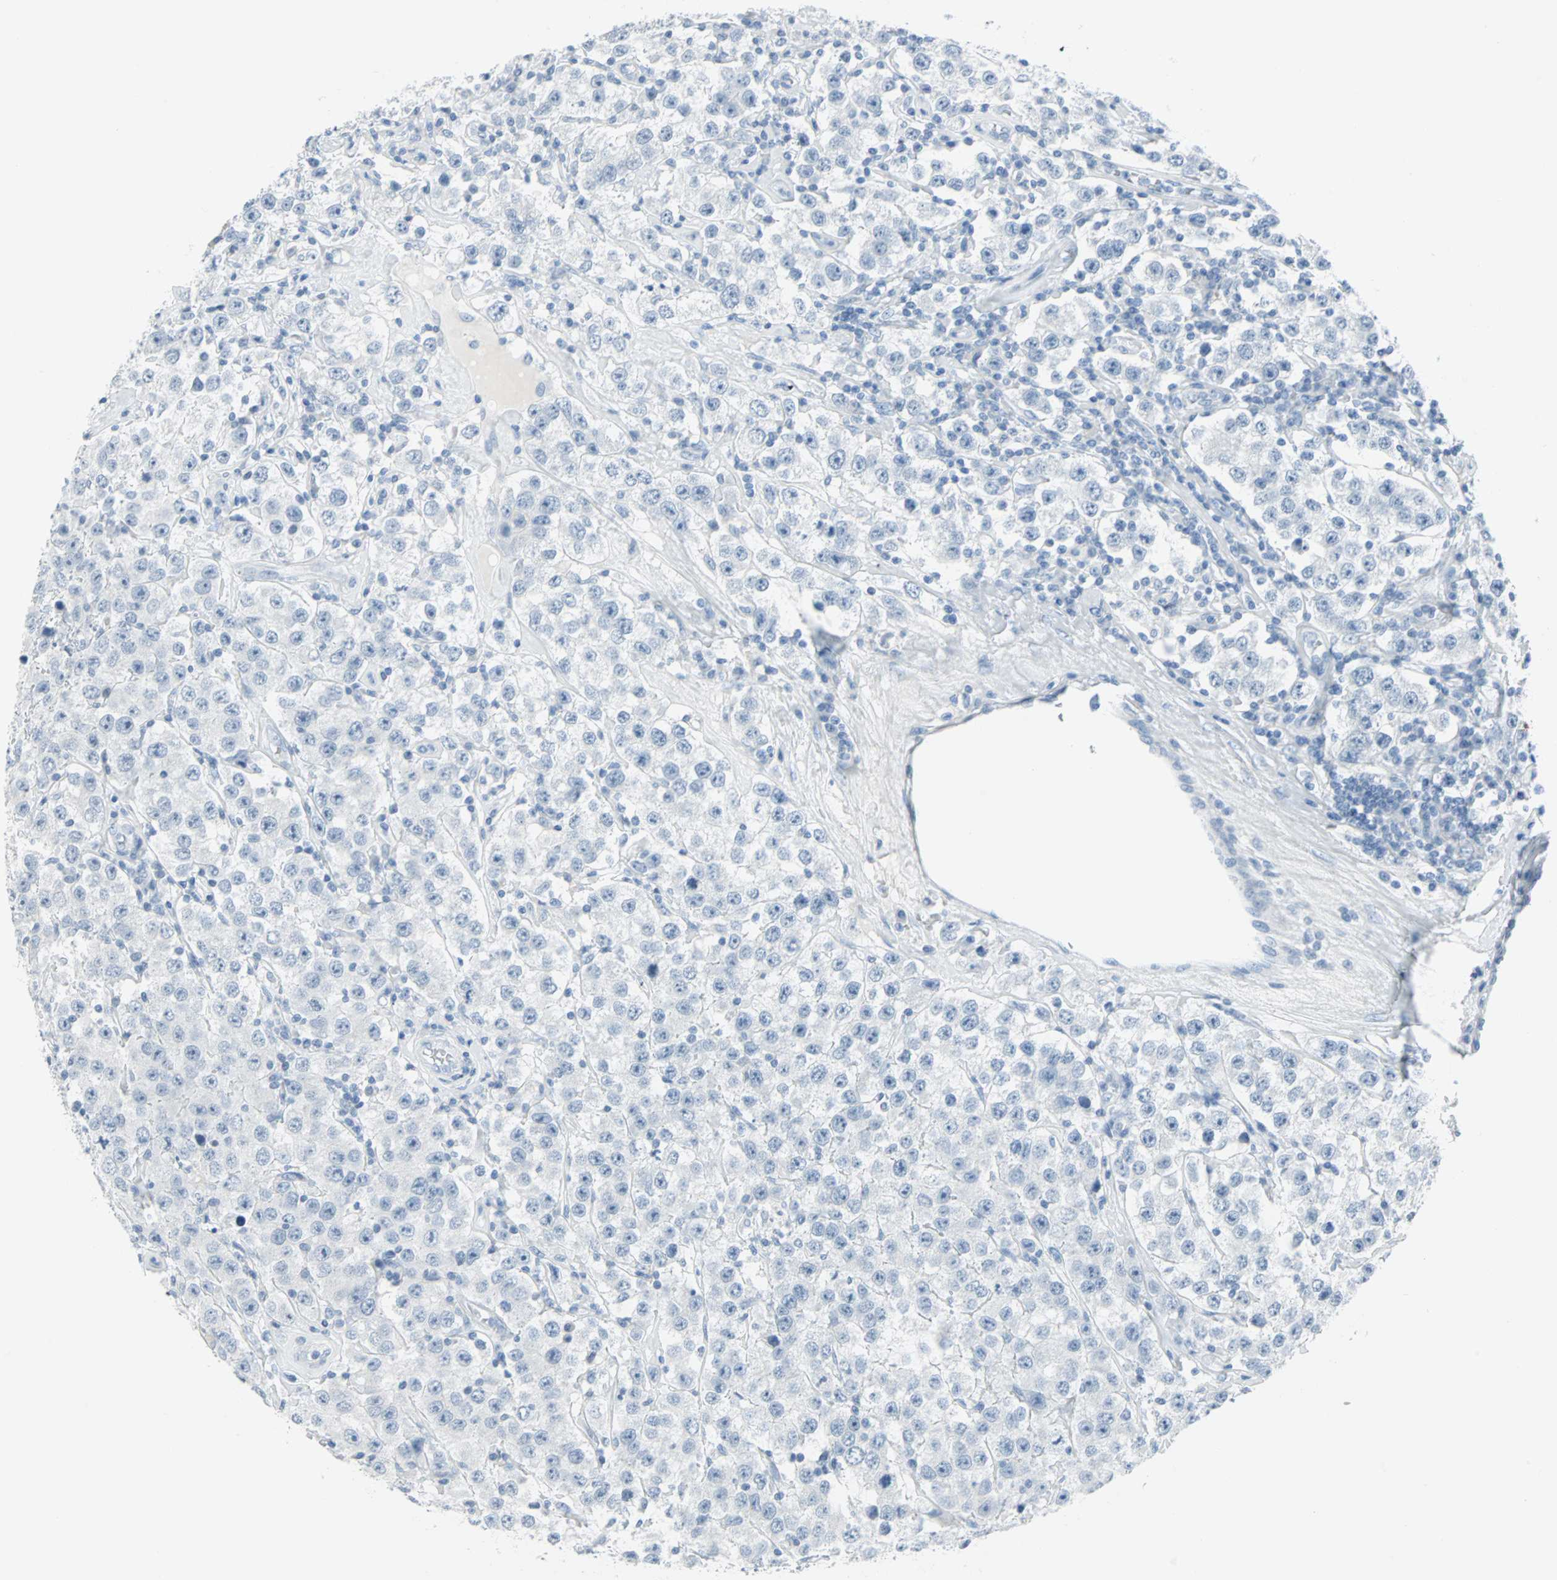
{"staining": {"intensity": "negative", "quantity": "none", "location": "none"}, "tissue": "testis cancer", "cell_type": "Tumor cells", "image_type": "cancer", "snomed": [{"axis": "morphology", "description": "Seminoma, NOS"}, {"axis": "topography", "description": "Testis"}], "caption": "DAB immunohistochemical staining of human testis seminoma displays no significant expression in tumor cells.", "gene": "STX1A", "patient": {"sex": "male", "age": 52}}